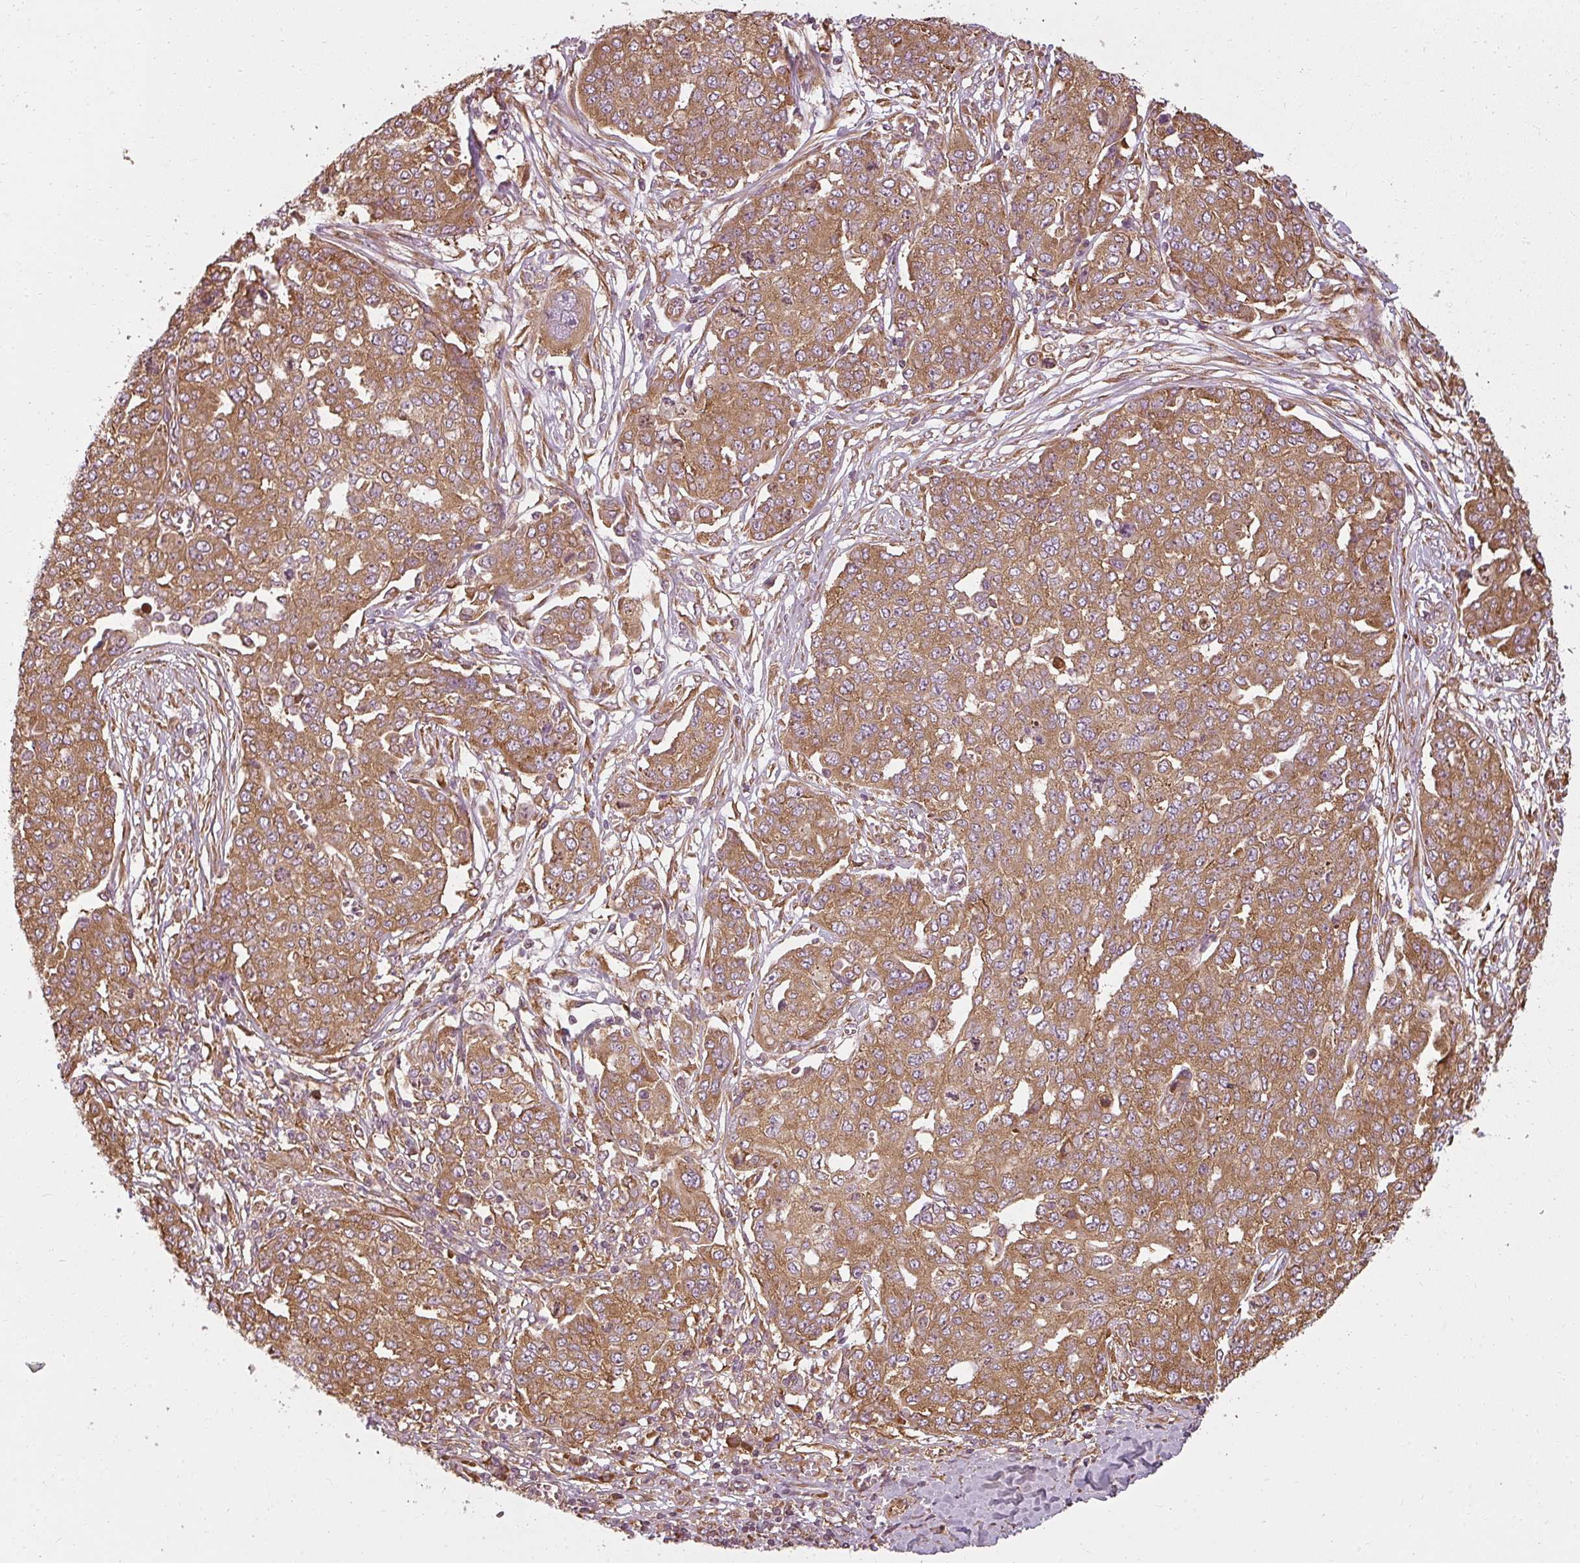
{"staining": {"intensity": "strong", "quantity": ">75%", "location": "cytoplasmic/membranous"}, "tissue": "ovarian cancer", "cell_type": "Tumor cells", "image_type": "cancer", "snomed": [{"axis": "morphology", "description": "Cystadenocarcinoma, serous, NOS"}, {"axis": "topography", "description": "Soft tissue"}, {"axis": "topography", "description": "Ovary"}], "caption": "Immunohistochemistry micrograph of neoplastic tissue: ovarian serous cystadenocarcinoma stained using immunohistochemistry (IHC) reveals high levels of strong protein expression localized specifically in the cytoplasmic/membranous of tumor cells, appearing as a cytoplasmic/membranous brown color.", "gene": "RPL24", "patient": {"sex": "female", "age": 57}}